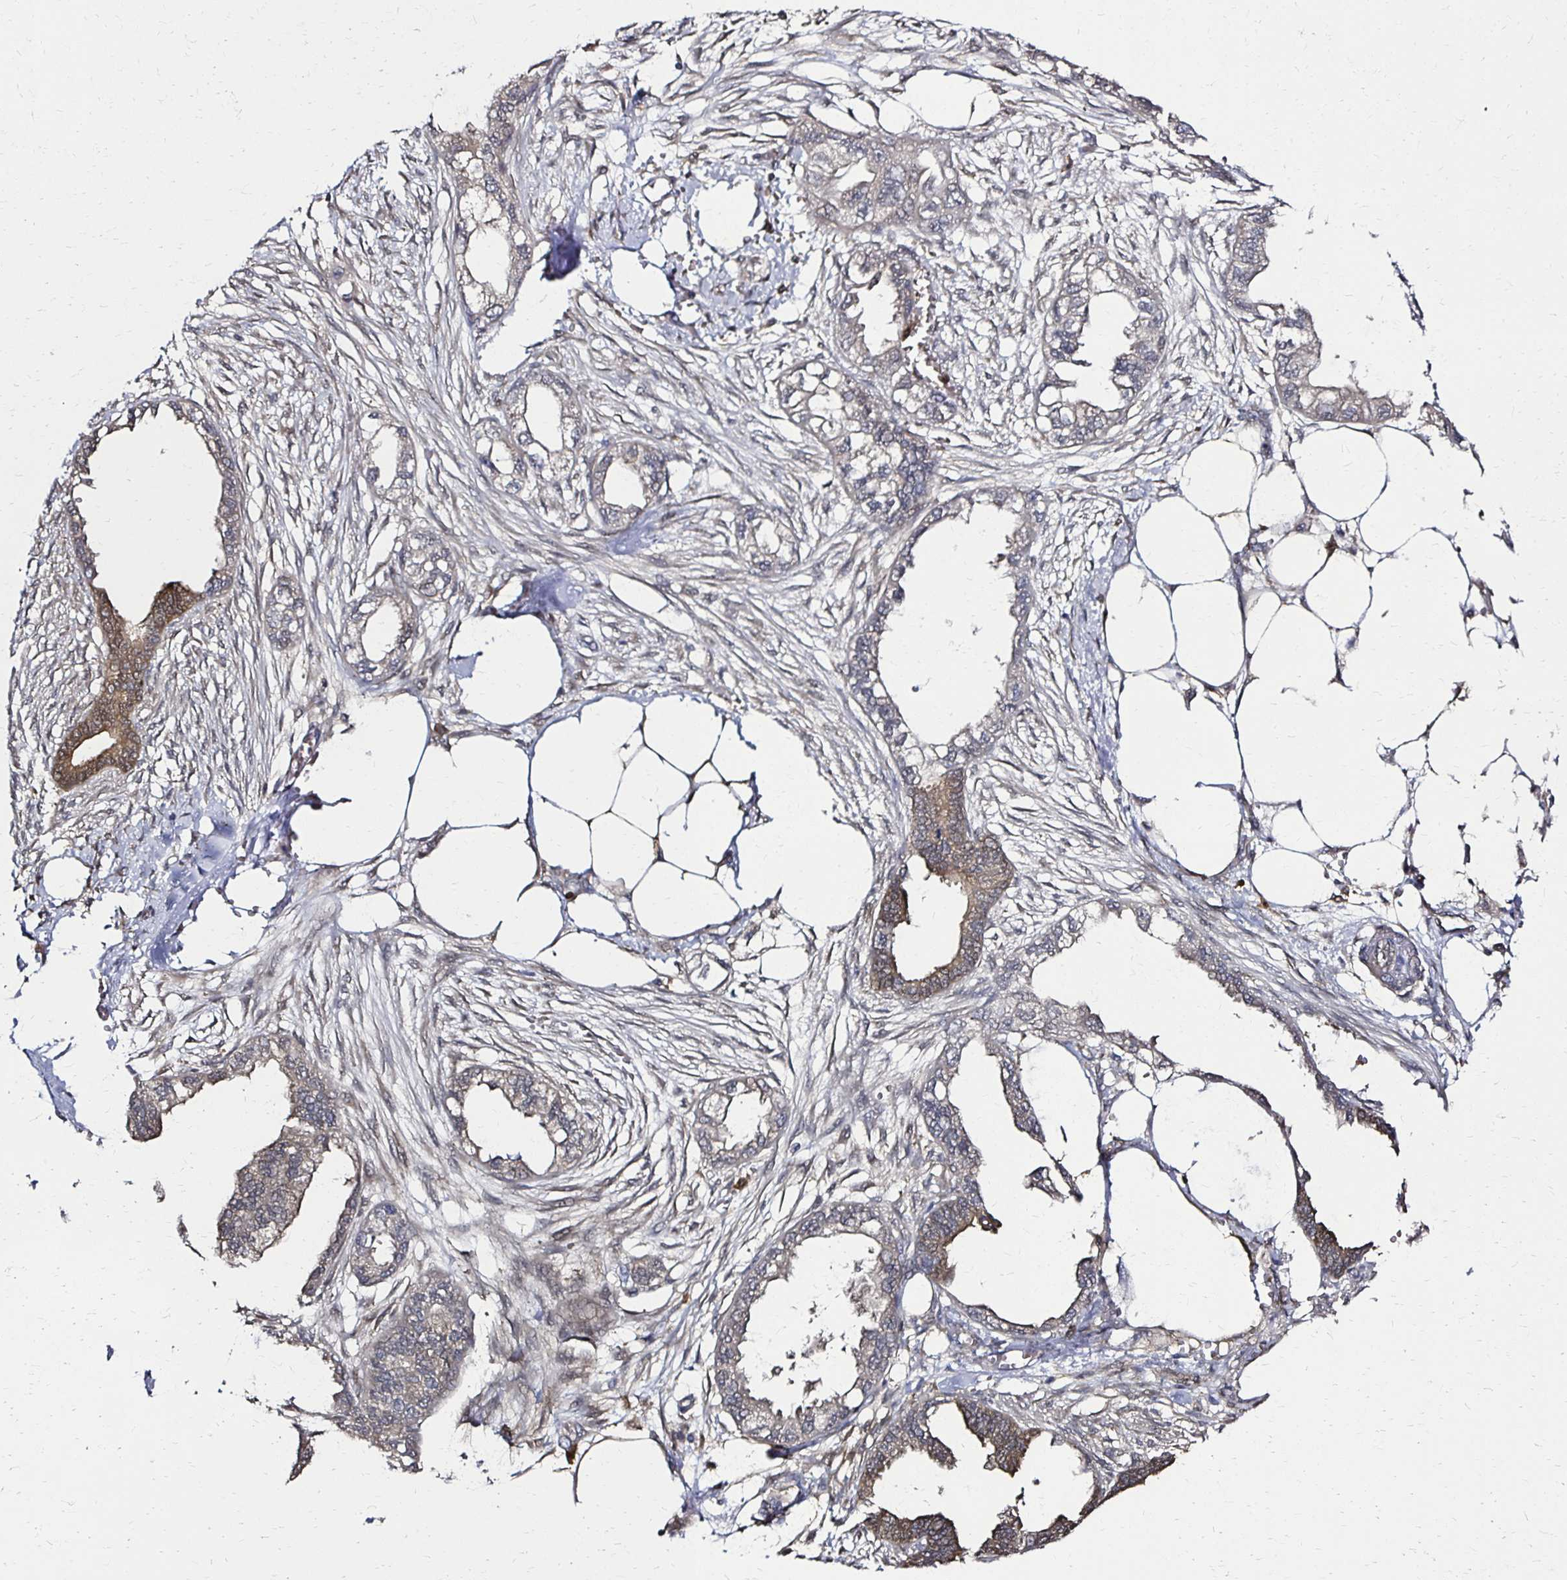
{"staining": {"intensity": "weak", "quantity": "25%-75%", "location": "cytoplasmic/membranous"}, "tissue": "endometrial cancer", "cell_type": "Tumor cells", "image_type": "cancer", "snomed": [{"axis": "morphology", "description": "Adenocarcinoma, NOS"}, {"axis": "morphology", "description": "Adenocarcinoma, metastatic, NOS"}, {"axis": "topography", "description": "Adipose tissue"}, {"axis": "topography", "description": "Endometrium"}], "caption": "A high-resolution micrograph shows immunohistochemistry (IHC) staining of endometrial metastatic adenocarcinoma, which displays weak cytoplasmic/membranous staining in approximately 25%-75% of tumor cells. (brown staining indicates protein expression, while blue staining denotes nuclei).", "gene": "TXN", "patient": {"sex": "female", "age": 67}}